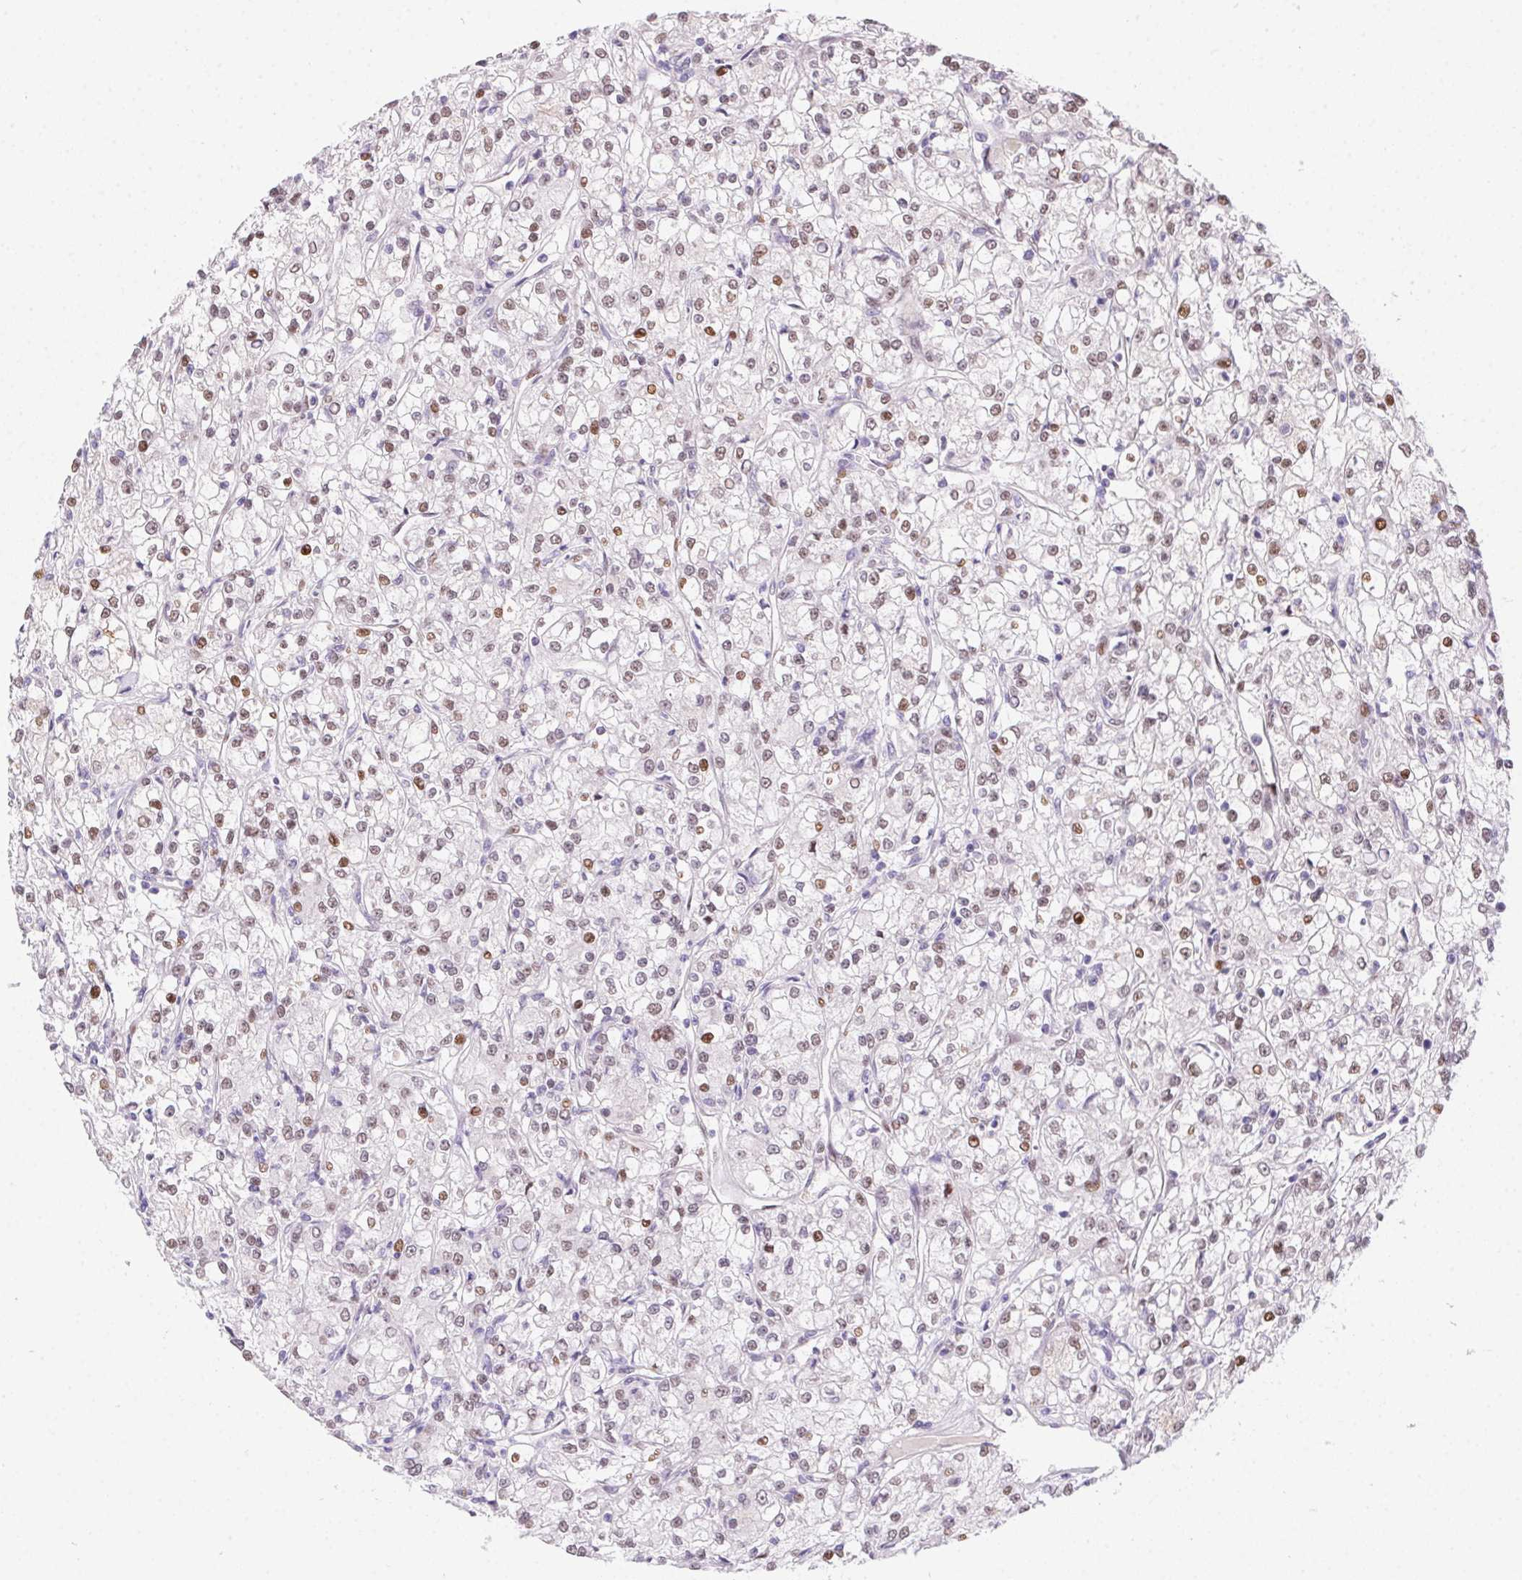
{"staining": {"intensity": "weak", "quantity": "25%-75%", "location": "nuclear"}, "tissue": "renal cancer", "cell_type": "Tumor cells", "image_type": "cancer", "snomed": [{"axis": "morphology", "description": "Adenocarcinoma, NOS"}, {"axis": "topography", "description": "Kidney"}], "caption": "Tumor cells show weak nuclear expression in approximately 25%-75% of cells in renal cancer (adenocarcinoma). (Brightfield microscopy of DAB IHC at high magnification).", "gene": "SP9", "patient": {"sex": "female", "age": 59}}